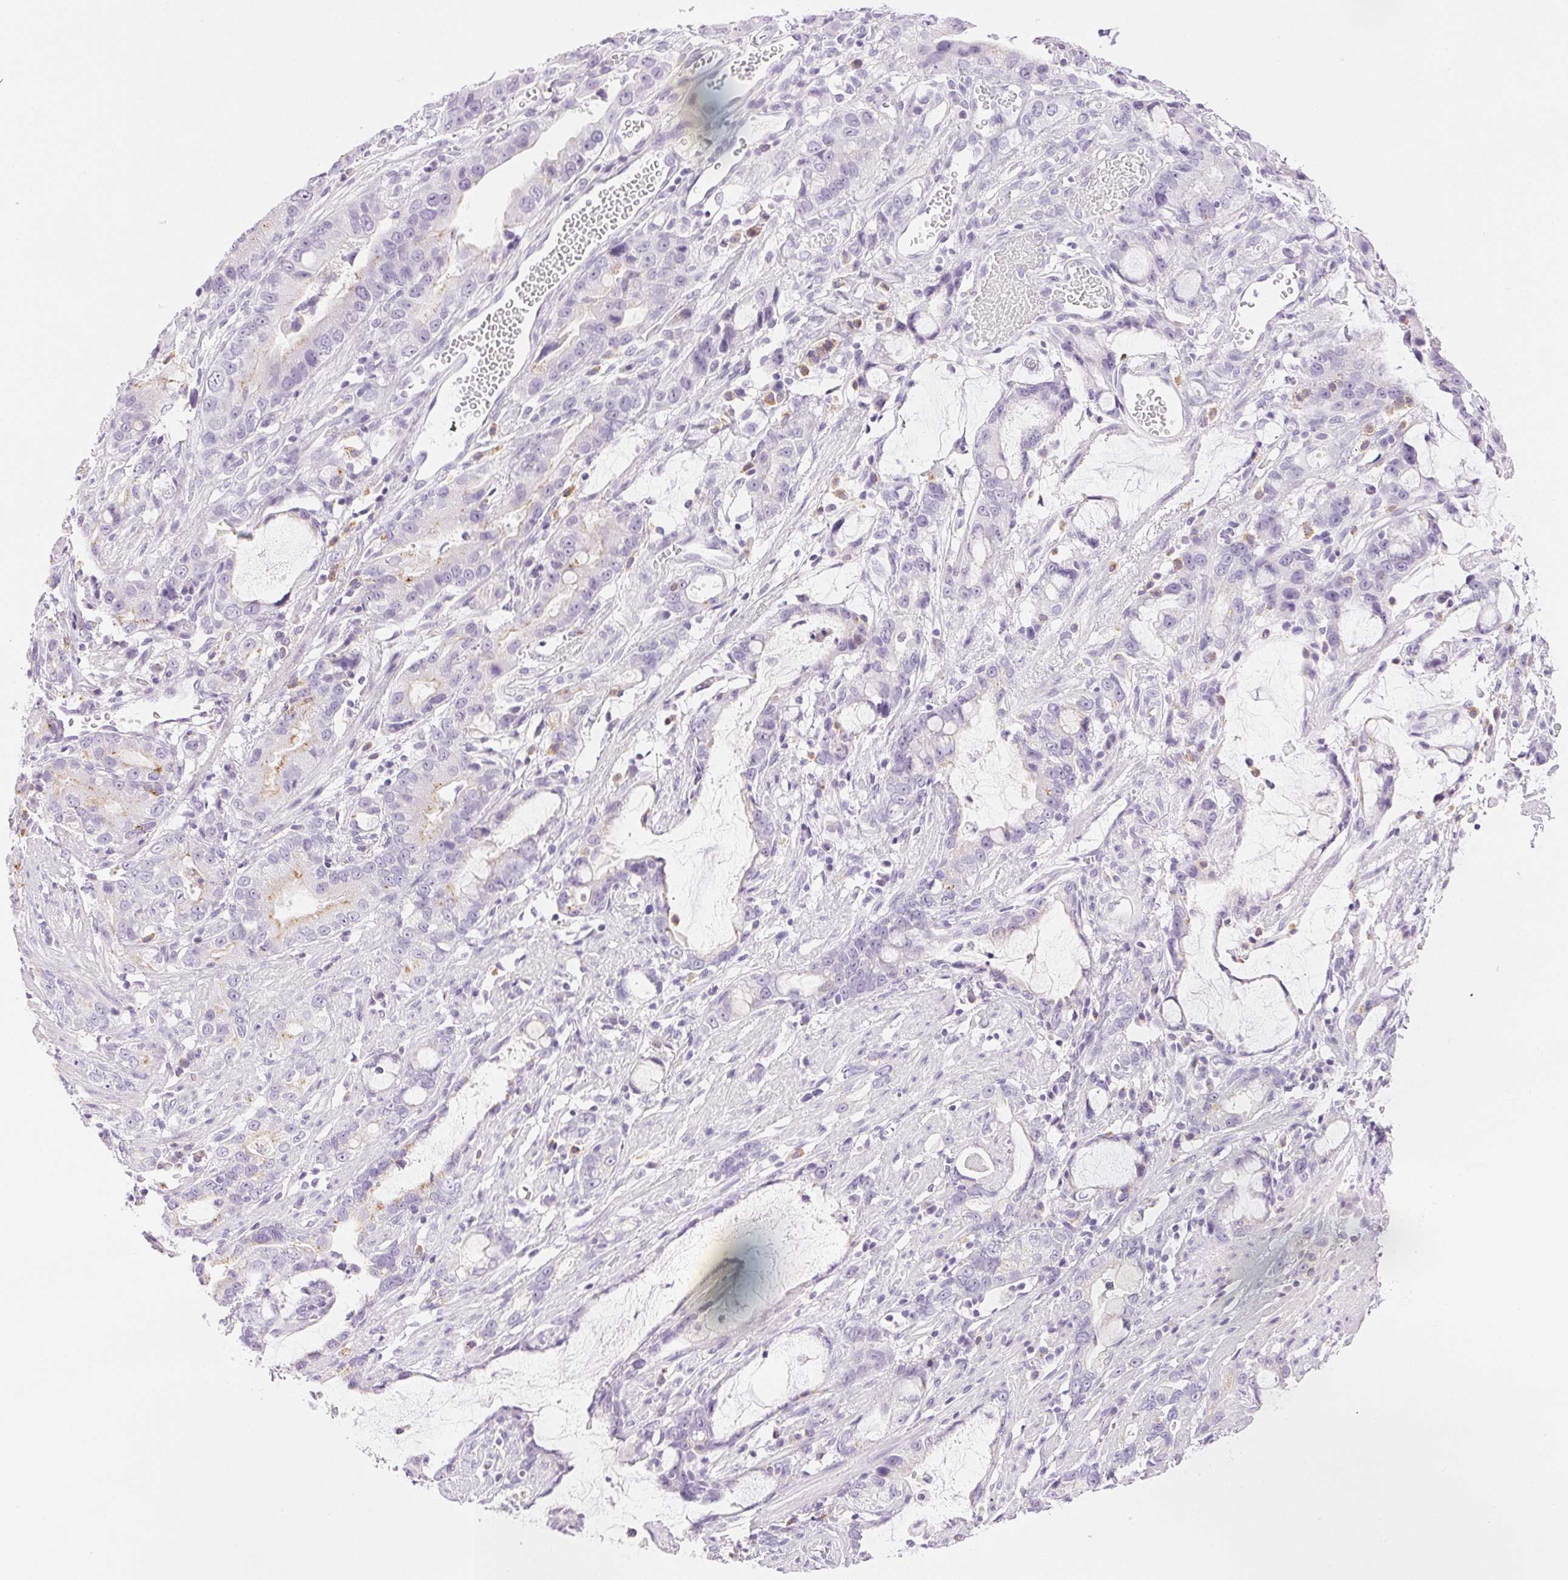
{"staining": {"intensity": "weak", "quantity": "<25%", "location": "cytoplasmic/membranous"}, "tissue": "stomach cancer", "cell_type": "Tumor cells", "image_type": "cancer", "snomed": [{"axis": "morphology", "description": "Adenocarcinoma, NOS"}, {"axis": "topography", "description": "Stomach"}], "caption": "The immunohistochemistry histopathology image has no significant staining in tumor cells of stomach adenocarcinoma tissue.", "gene": "SLC5A2", "patient": {"sex": "male", "age": 55}}